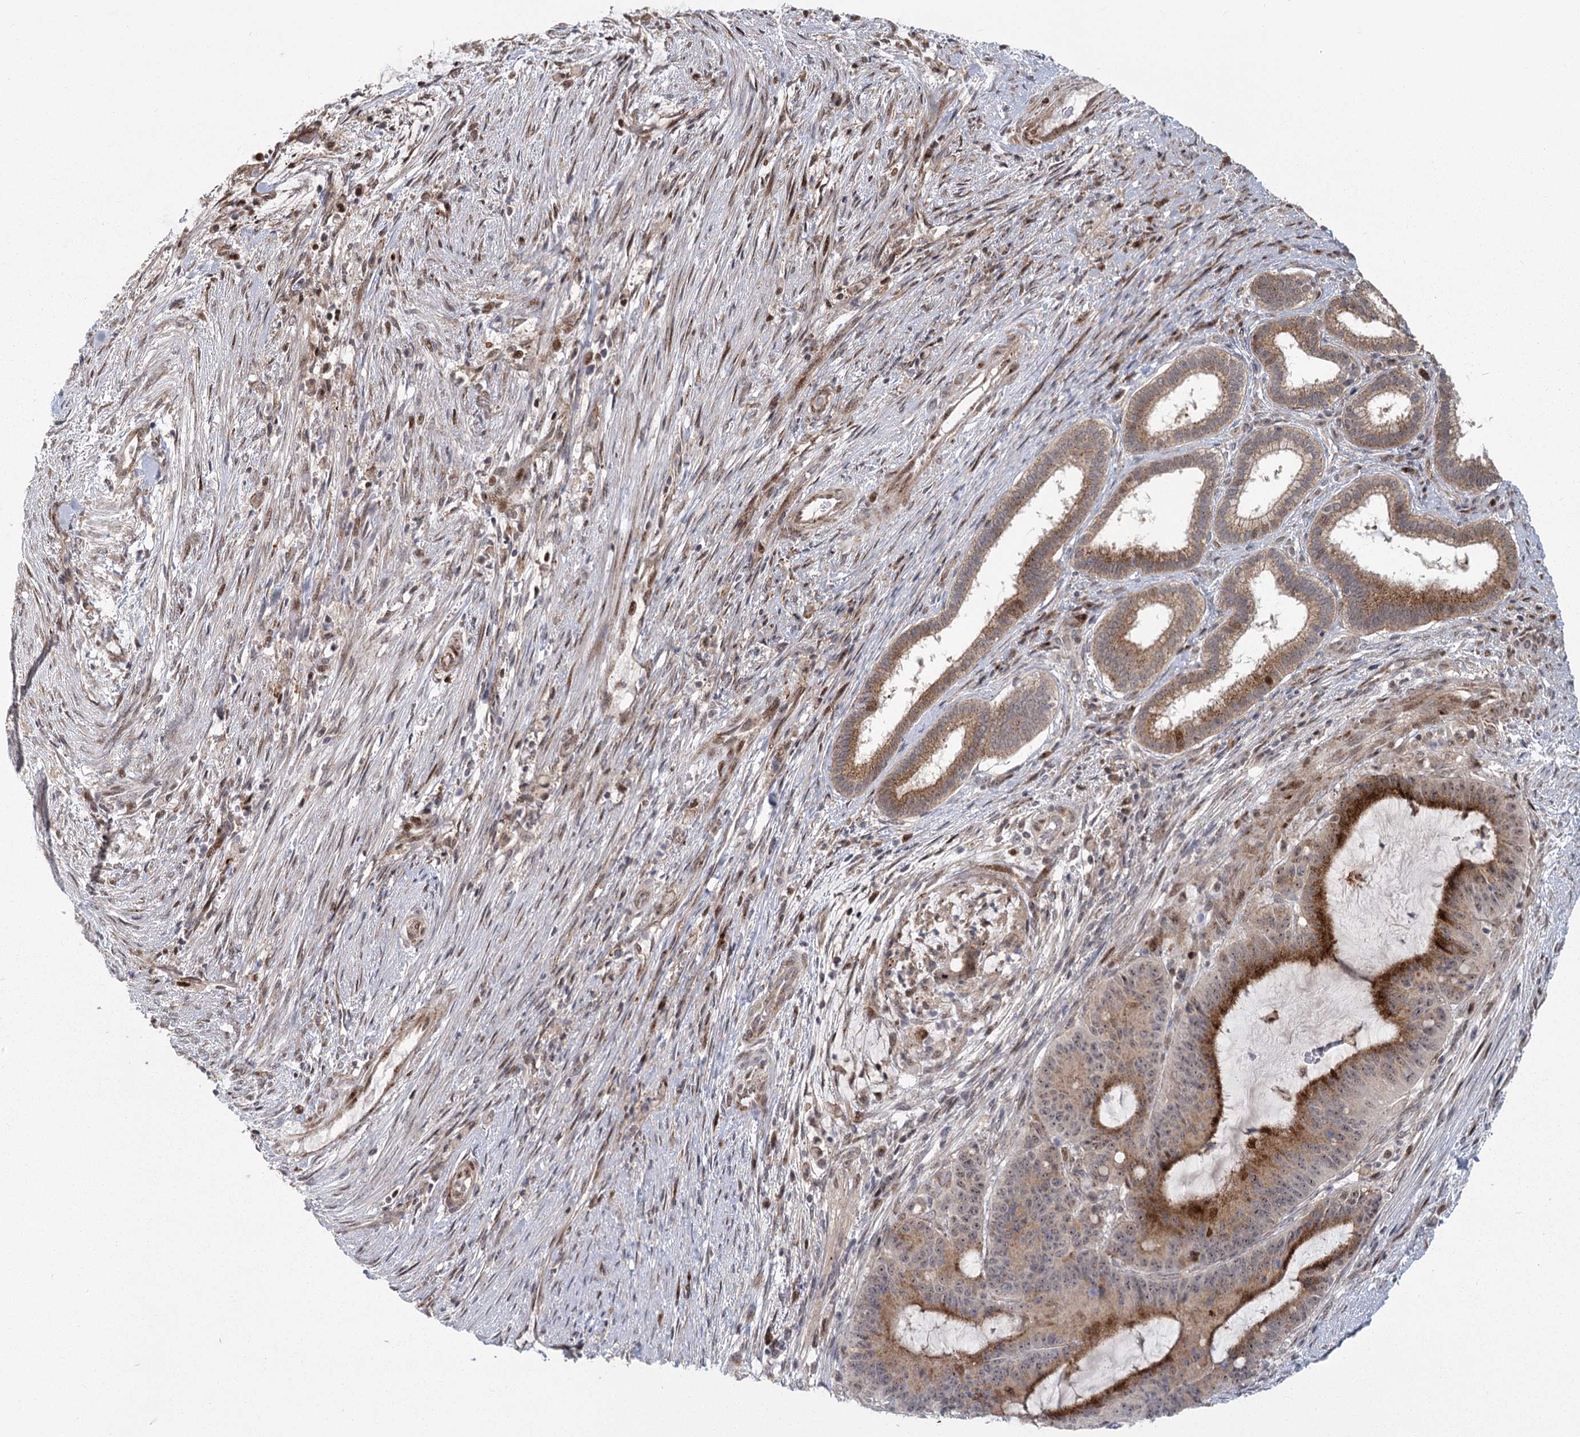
{"staining": {"intensity": "moderate", "quantity": ">75%", "location": "cytoplasmic/membranous,nuclear"}, "tissue": "liver cancer", "cell_type": "Tumor cells", "image_type": "cancer", "snomed": [{"axis": "morphology", "description": "Normal tissue, NOS"}, {"axis": "morphology", "description": "Cholangiocarcinoma"}, {"axis": "topography", "description": "Liver"}, {"axis": "topography", "description": "Peripheral nerve tissue"}], "caption": "The photomicrograph demonstrates staining of liver cancer, revealing moderate cytoplasmic/membranous and nuclear protein staining (brown color) within tumor cells.", "gene": "PARM1", "patient": {"sex": "female", "age": 73}}